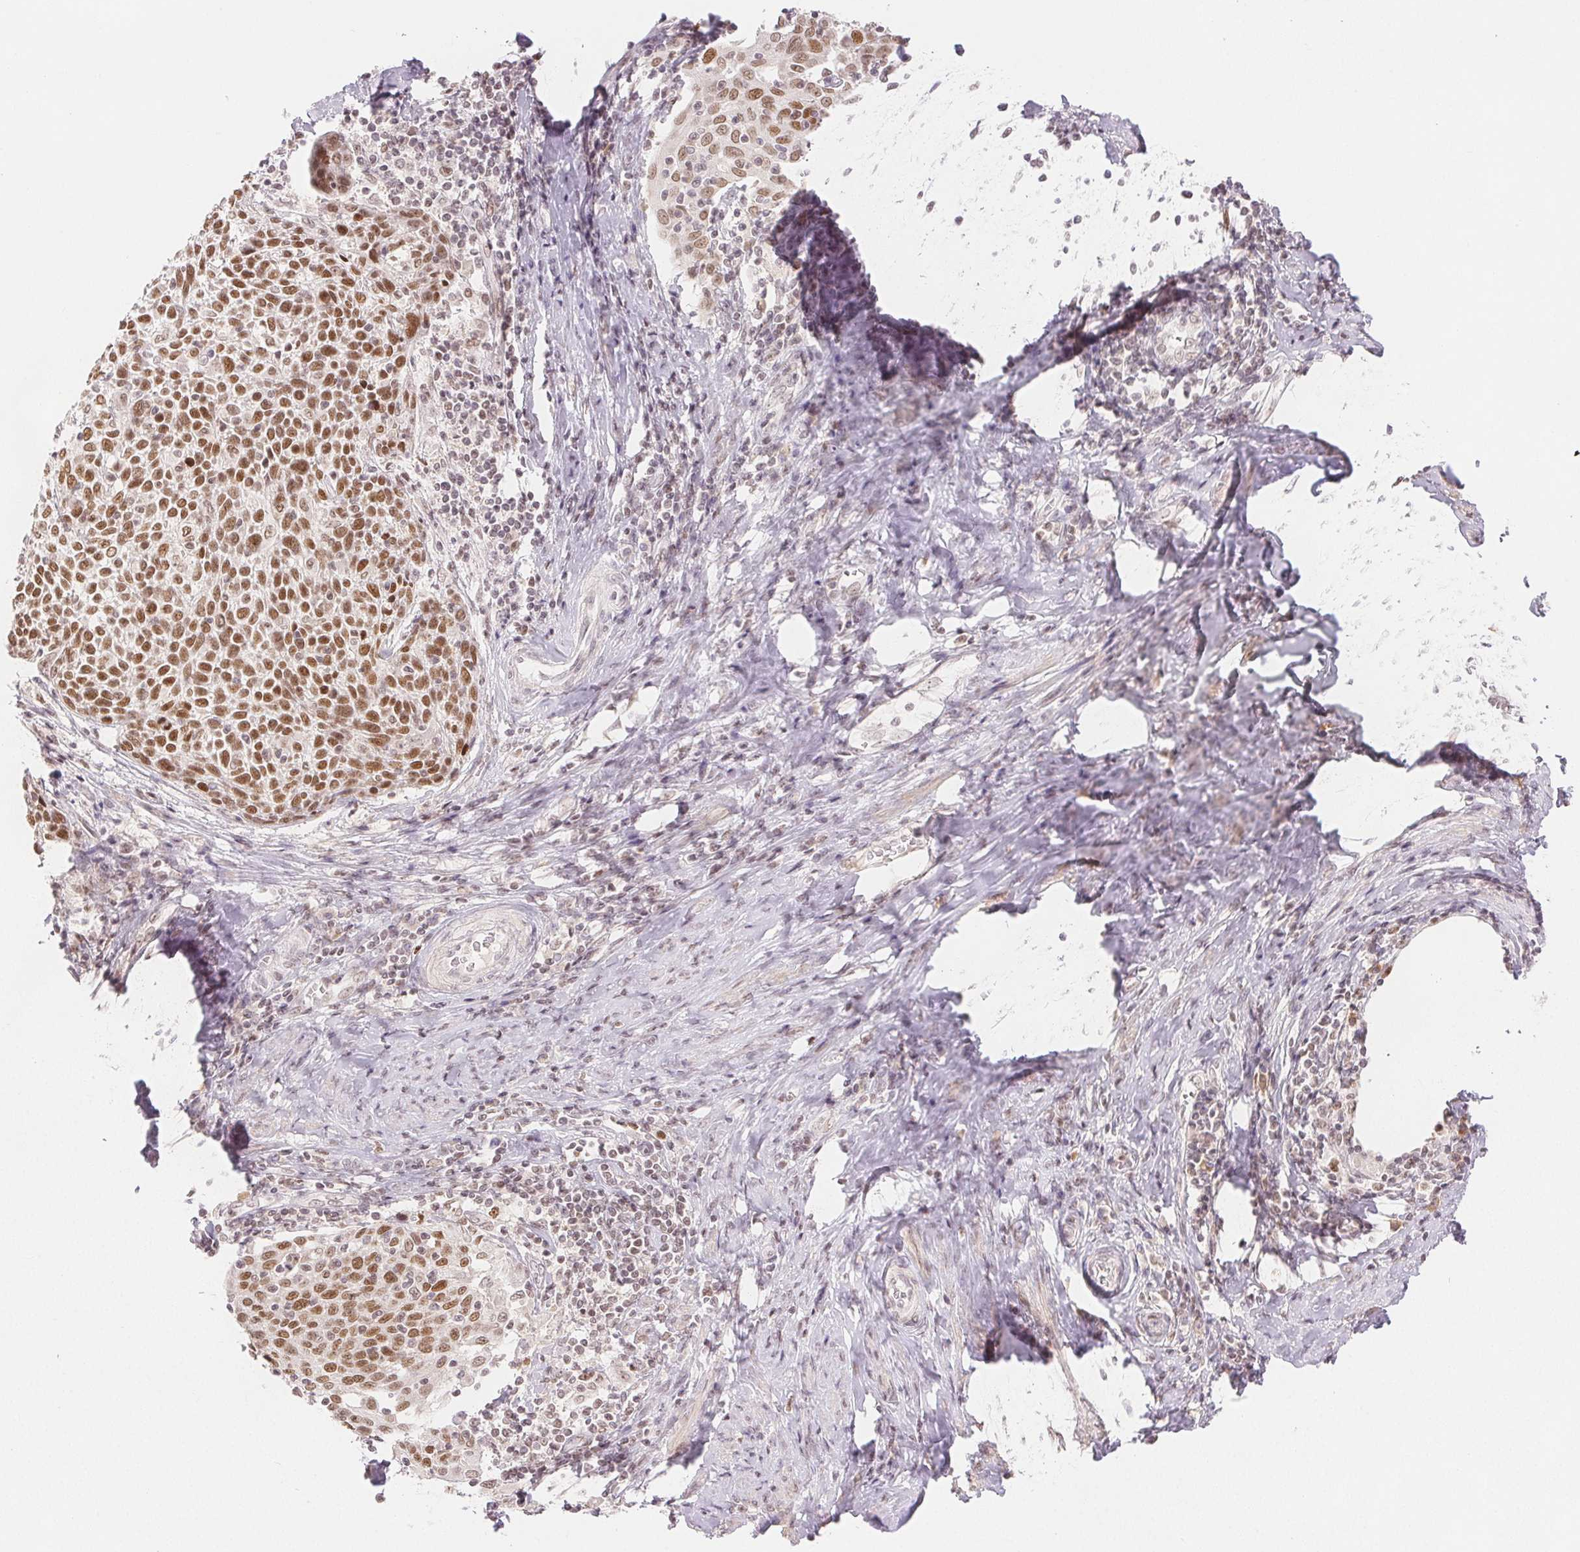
{"staining": {"intensity": "moderate", "quantity": ">75%", "location": "nuclear"}, "tissue": "cervical cancer", "cell_type": "Tumor cells", "image_type": "cancer", "snomed": [{"axis": "morphology", "description": "Squamous cell carcinoma, NOS"}, {"axis": "topography", "description": "Cervix"}], "caption": "Immunohistochemical staining of squamous cell carcinoma (cervical) exhibits medium levels of moderate nuclear protein positivity in about >75% of tumor cells. The protein of interest is shown in brown color, while the nuclei are stained blue.", "gene": "DEK", "patient": {"sex": "female", "age": 61}}